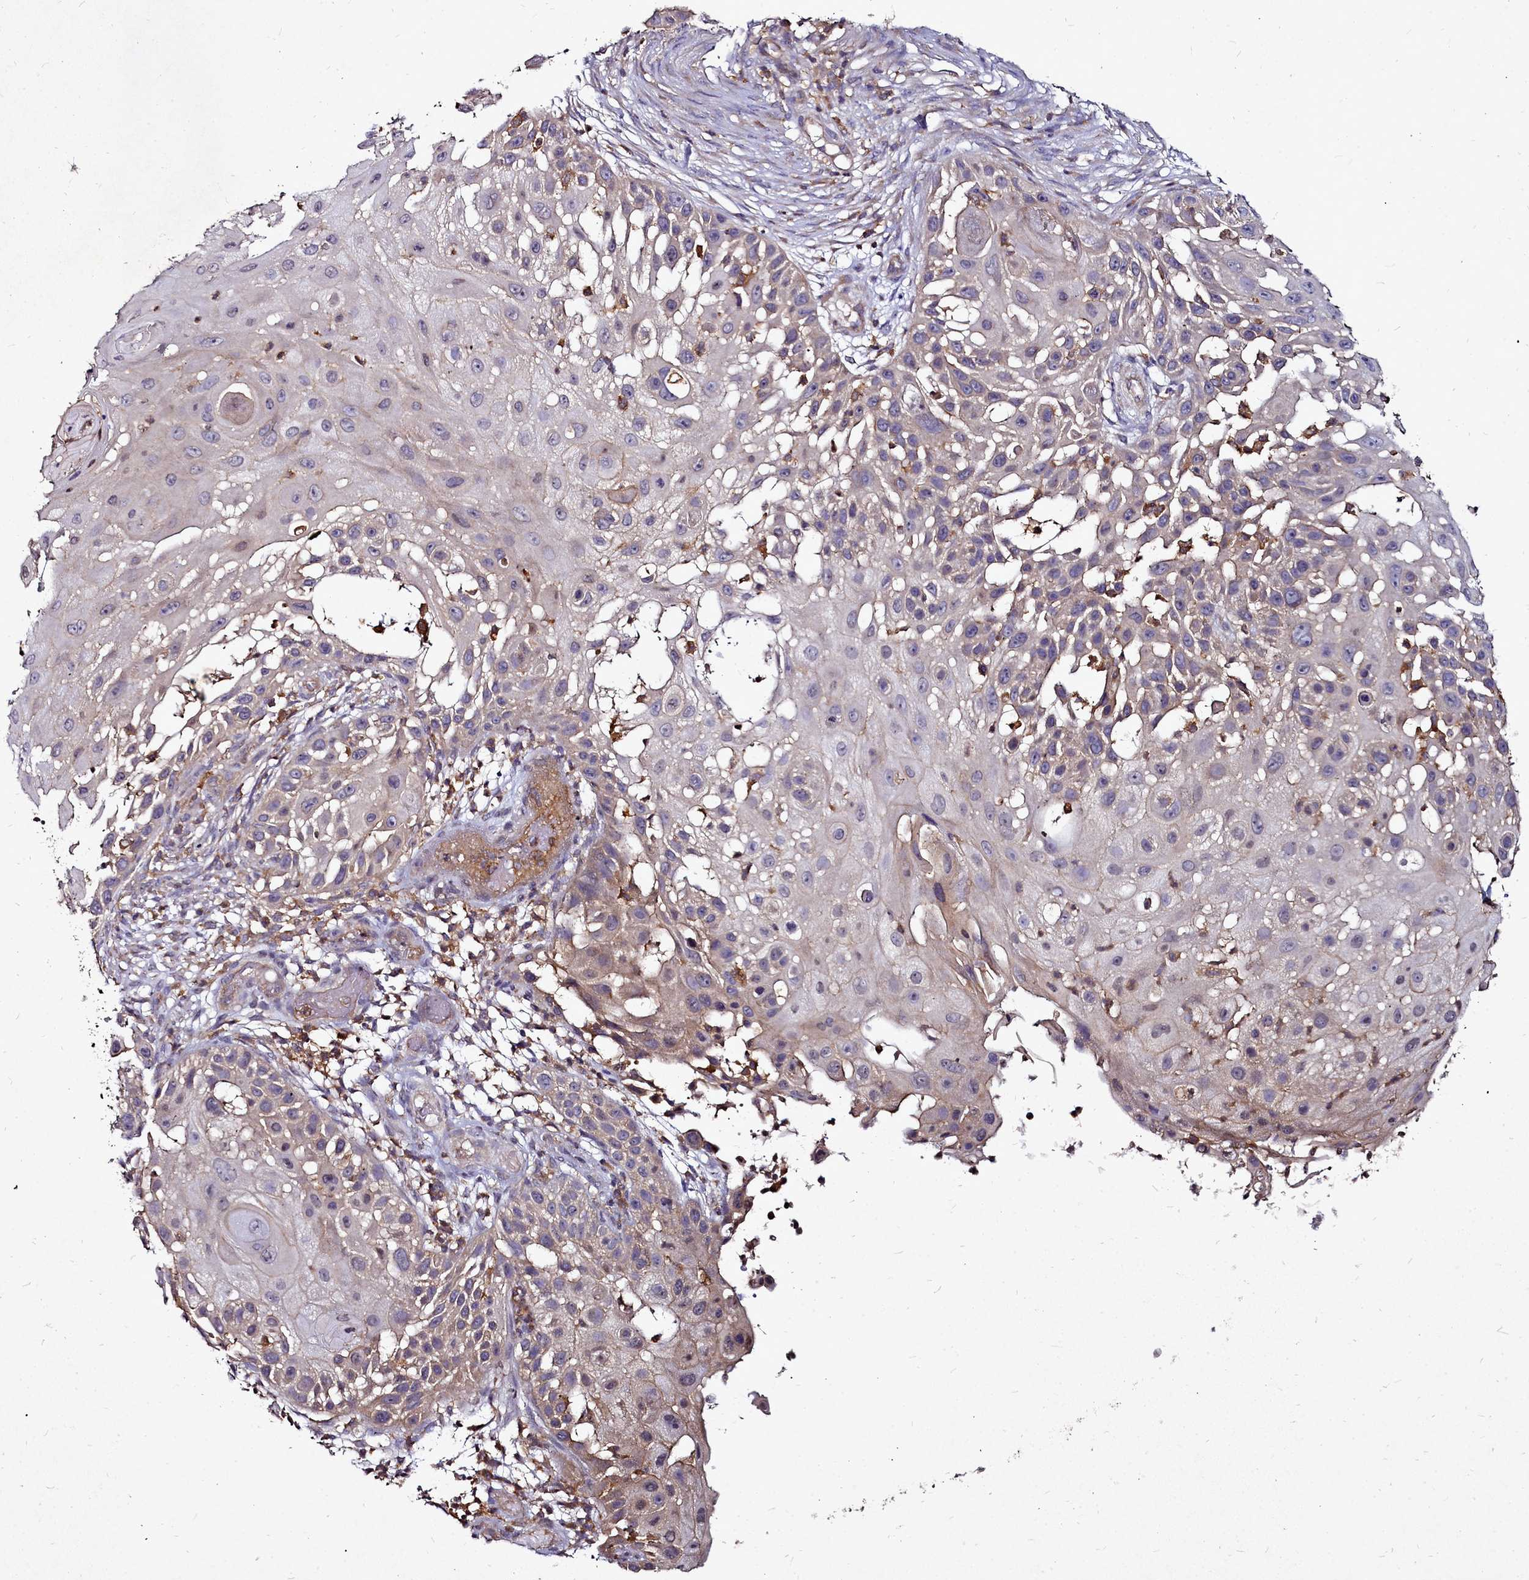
{"staining": {"intensity": "weak", "quantity": "<25%", "location": "cytoplasmic/membranous"}, "tissue": "skin cancer", "cell_type": "Tumor cells", "image_type": "cancer", "snomed": [{"axis": "morphology", "description": "Squamous cell carcinoma, NOS"}, {"axis": "topography", "description": "Skin"}], "caption": "Immunohistochemistry of skin cancer shows no positivity in tumor cells. (DAB immunohistochemistry, high magnification).", "gene": "NCKAP1L", "patient": {"sex": "female", "age": 44}}